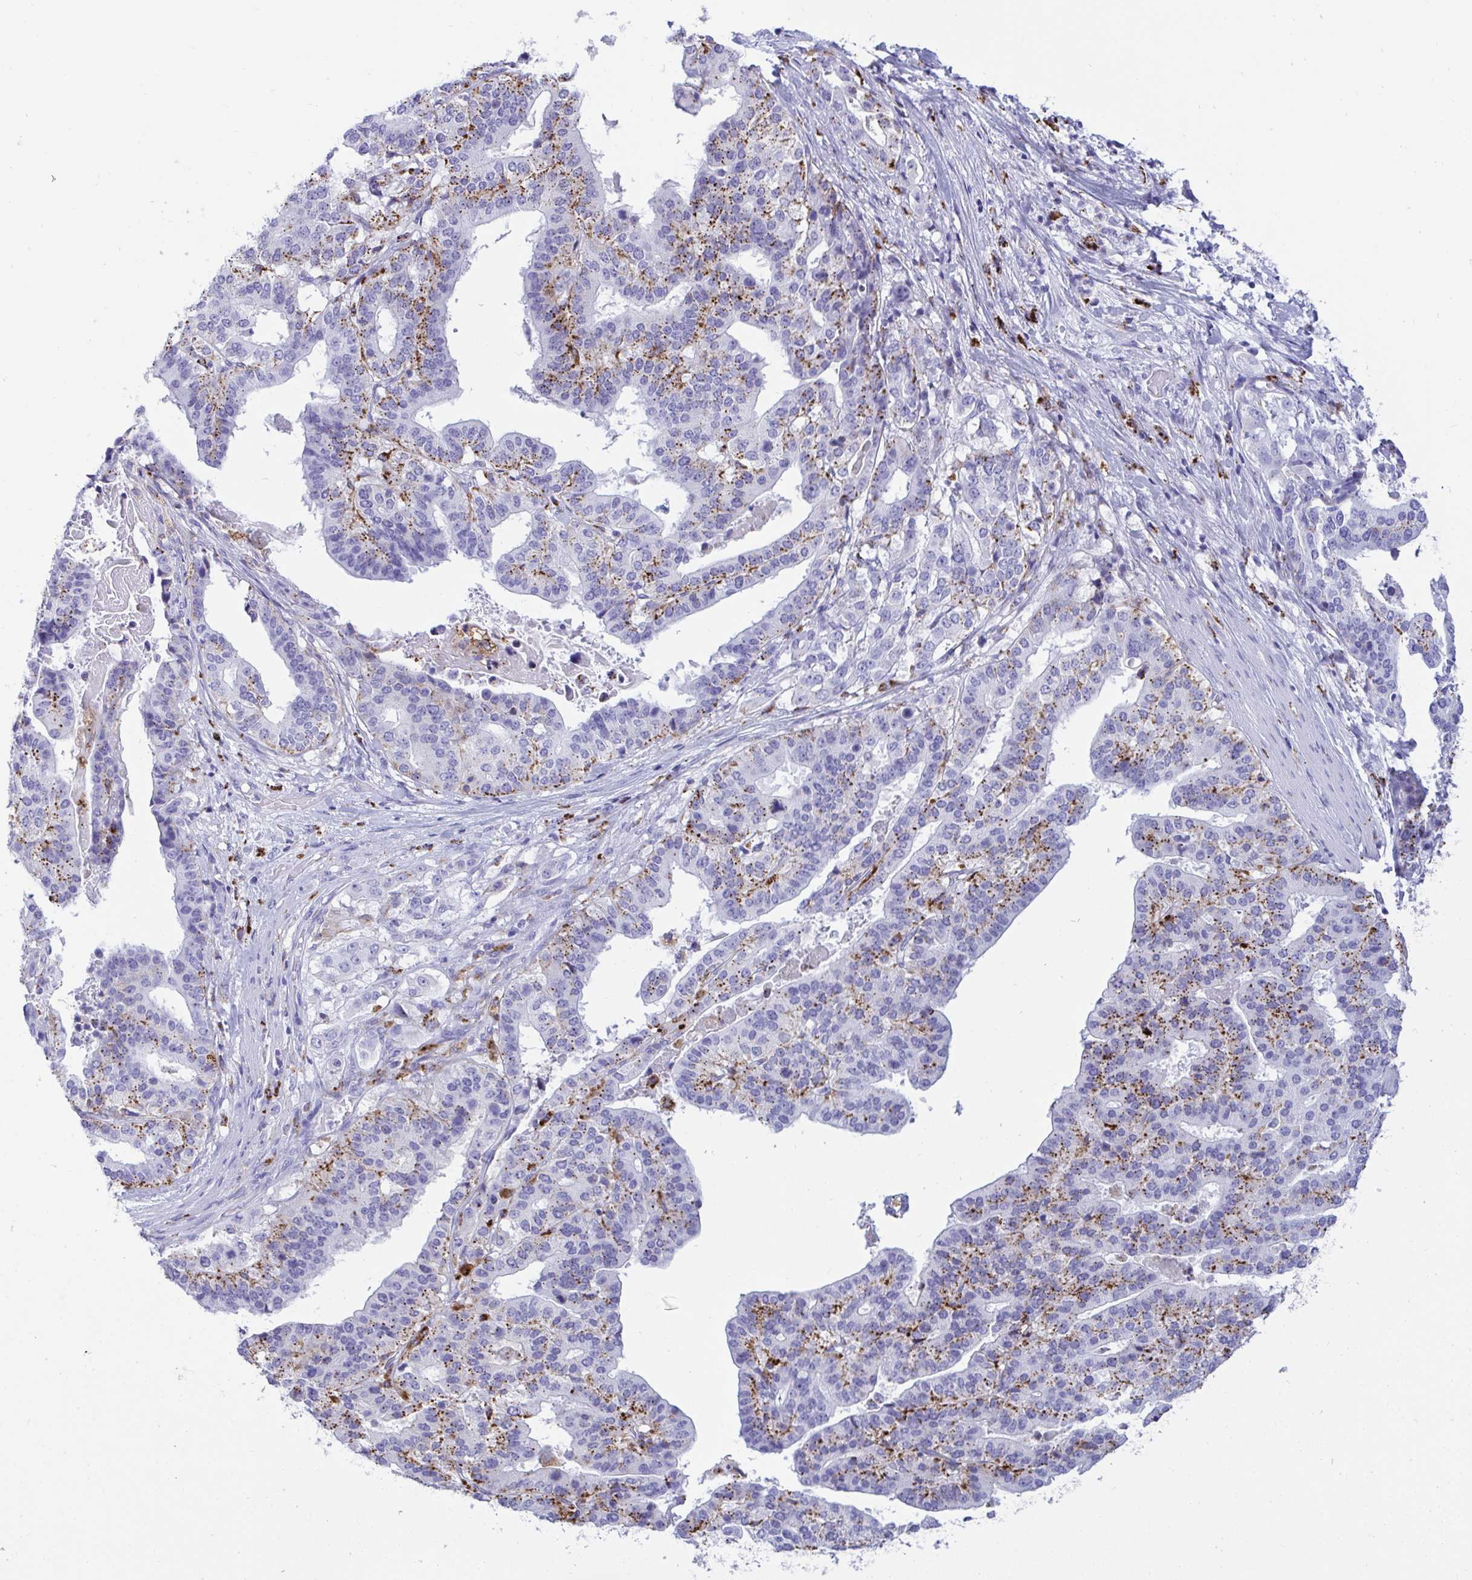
{"staining": {"intensity": "moderate", "quantity": "25%-75%", "location": "cytoplasmic/membranous"}, "tissue": "stomach cancer", "cell_type": "Tumor cells", "image_type": "cancer", "snomed": [{"axis": "morphology", "description": "Adenocarcinoma, NOS"}, {"axis": "topography", "description": "Stomach"}], "caption": "Tumor cells display medium levels of moderate cytoplasmic/membranous expression in approximately 25%-75% of cells in adenocarcinoma (stomach).", "gene": "CPVL", "patient": {"sex": "male", "age": 48}}